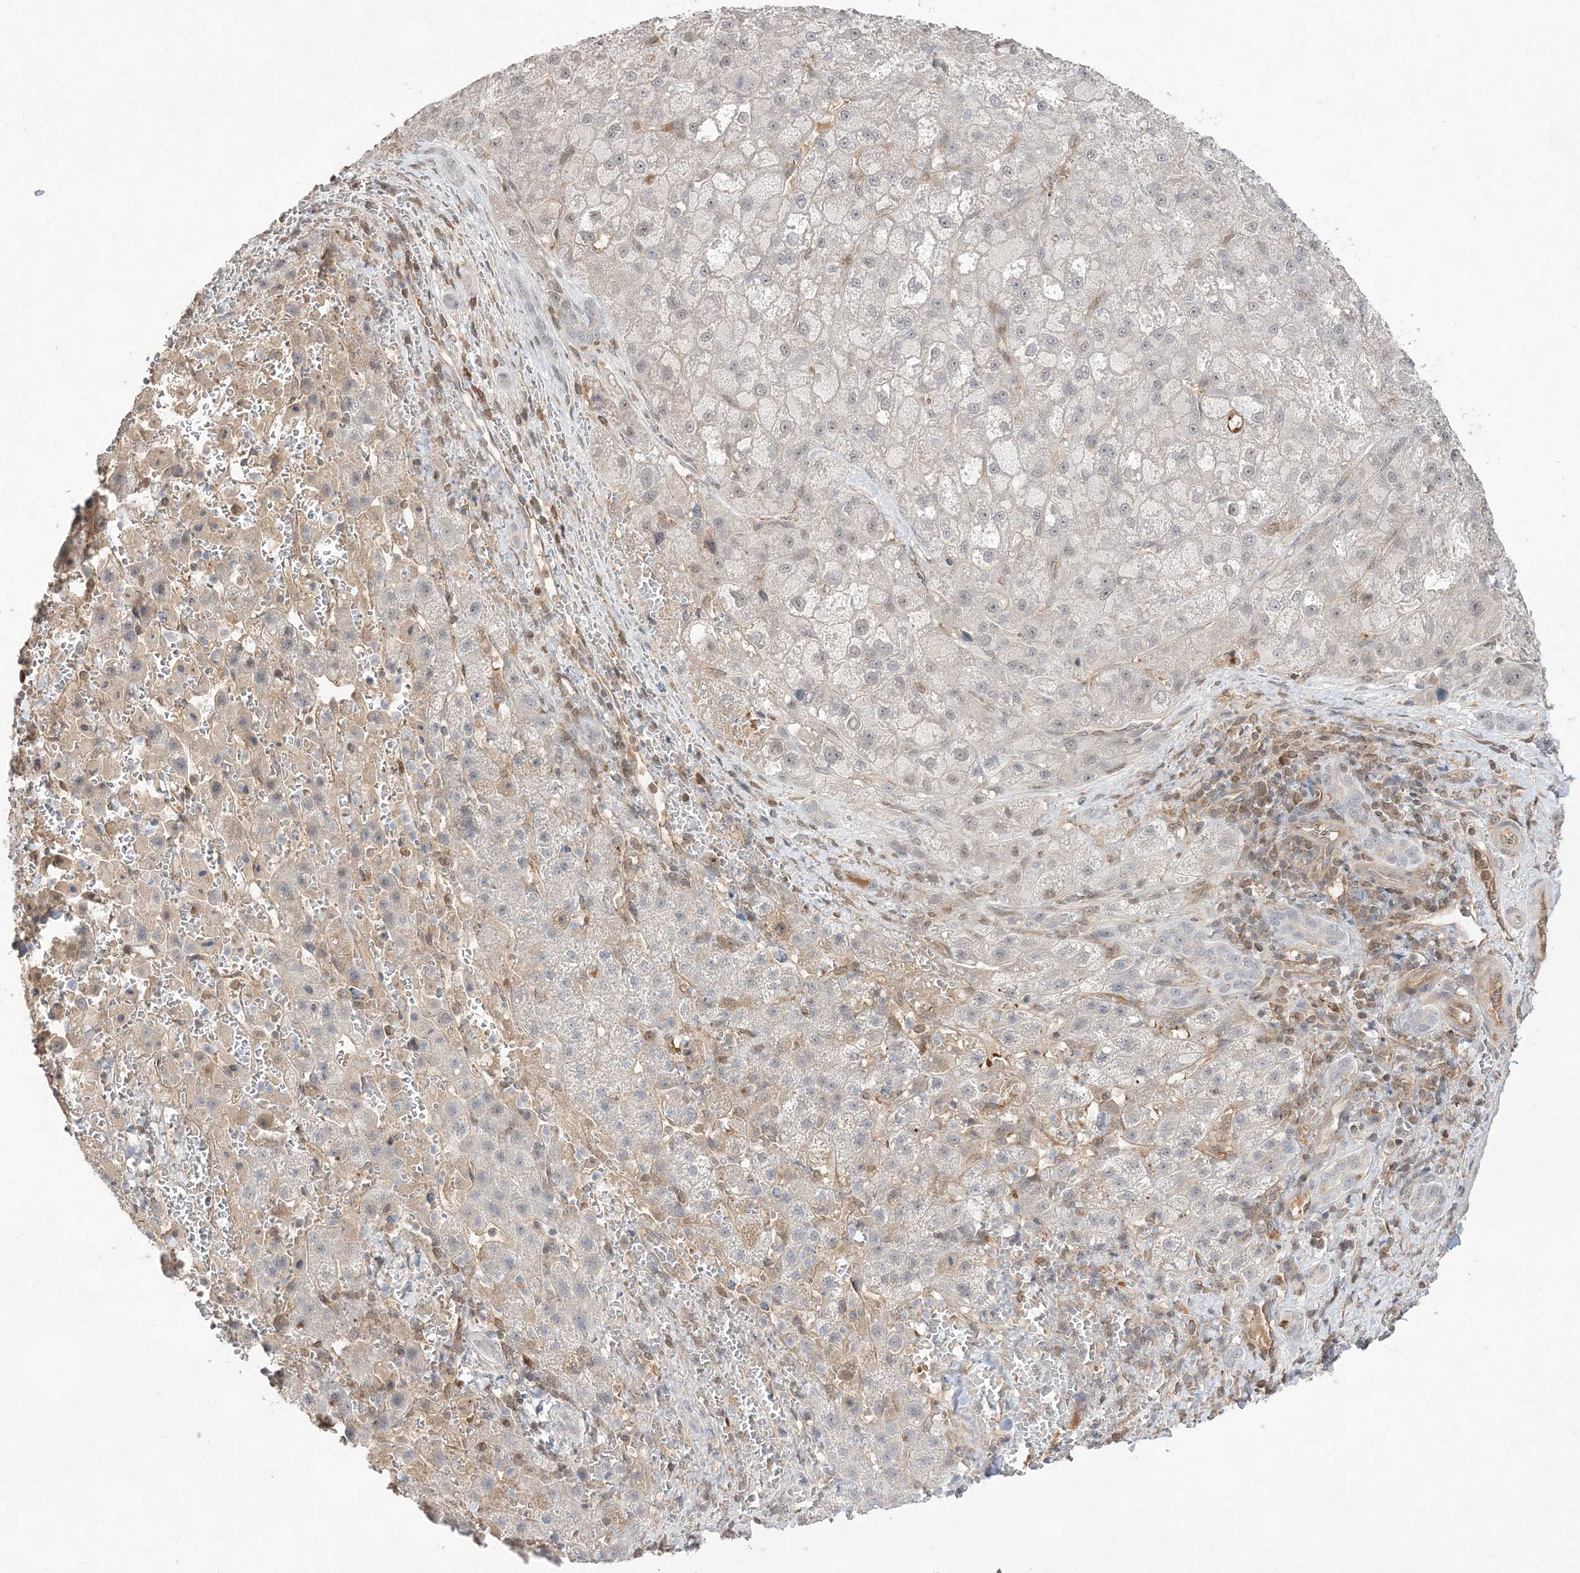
{"staining": {"intensity": "negative", "quantity": "none", "location": "none"}, "tissue": "liver cancer", "cell_type": "Tumor cells", "image_type": "cancer", "snomed": [{"axis": "morphology", "description": "Carcinoma, Hepatocellular, NOS"}, {"axis": "topography", "description": "Liver"}], "caption": "The photomicrograph displays no staining of tumor cells in hepatocellular carcinoma (liver). (Brightfield microscopy of DAB immunohistochemistry (IHC) at high magnification).", "gene": "TMEM132B", "patient": {"sex": "male", "age": 57}}